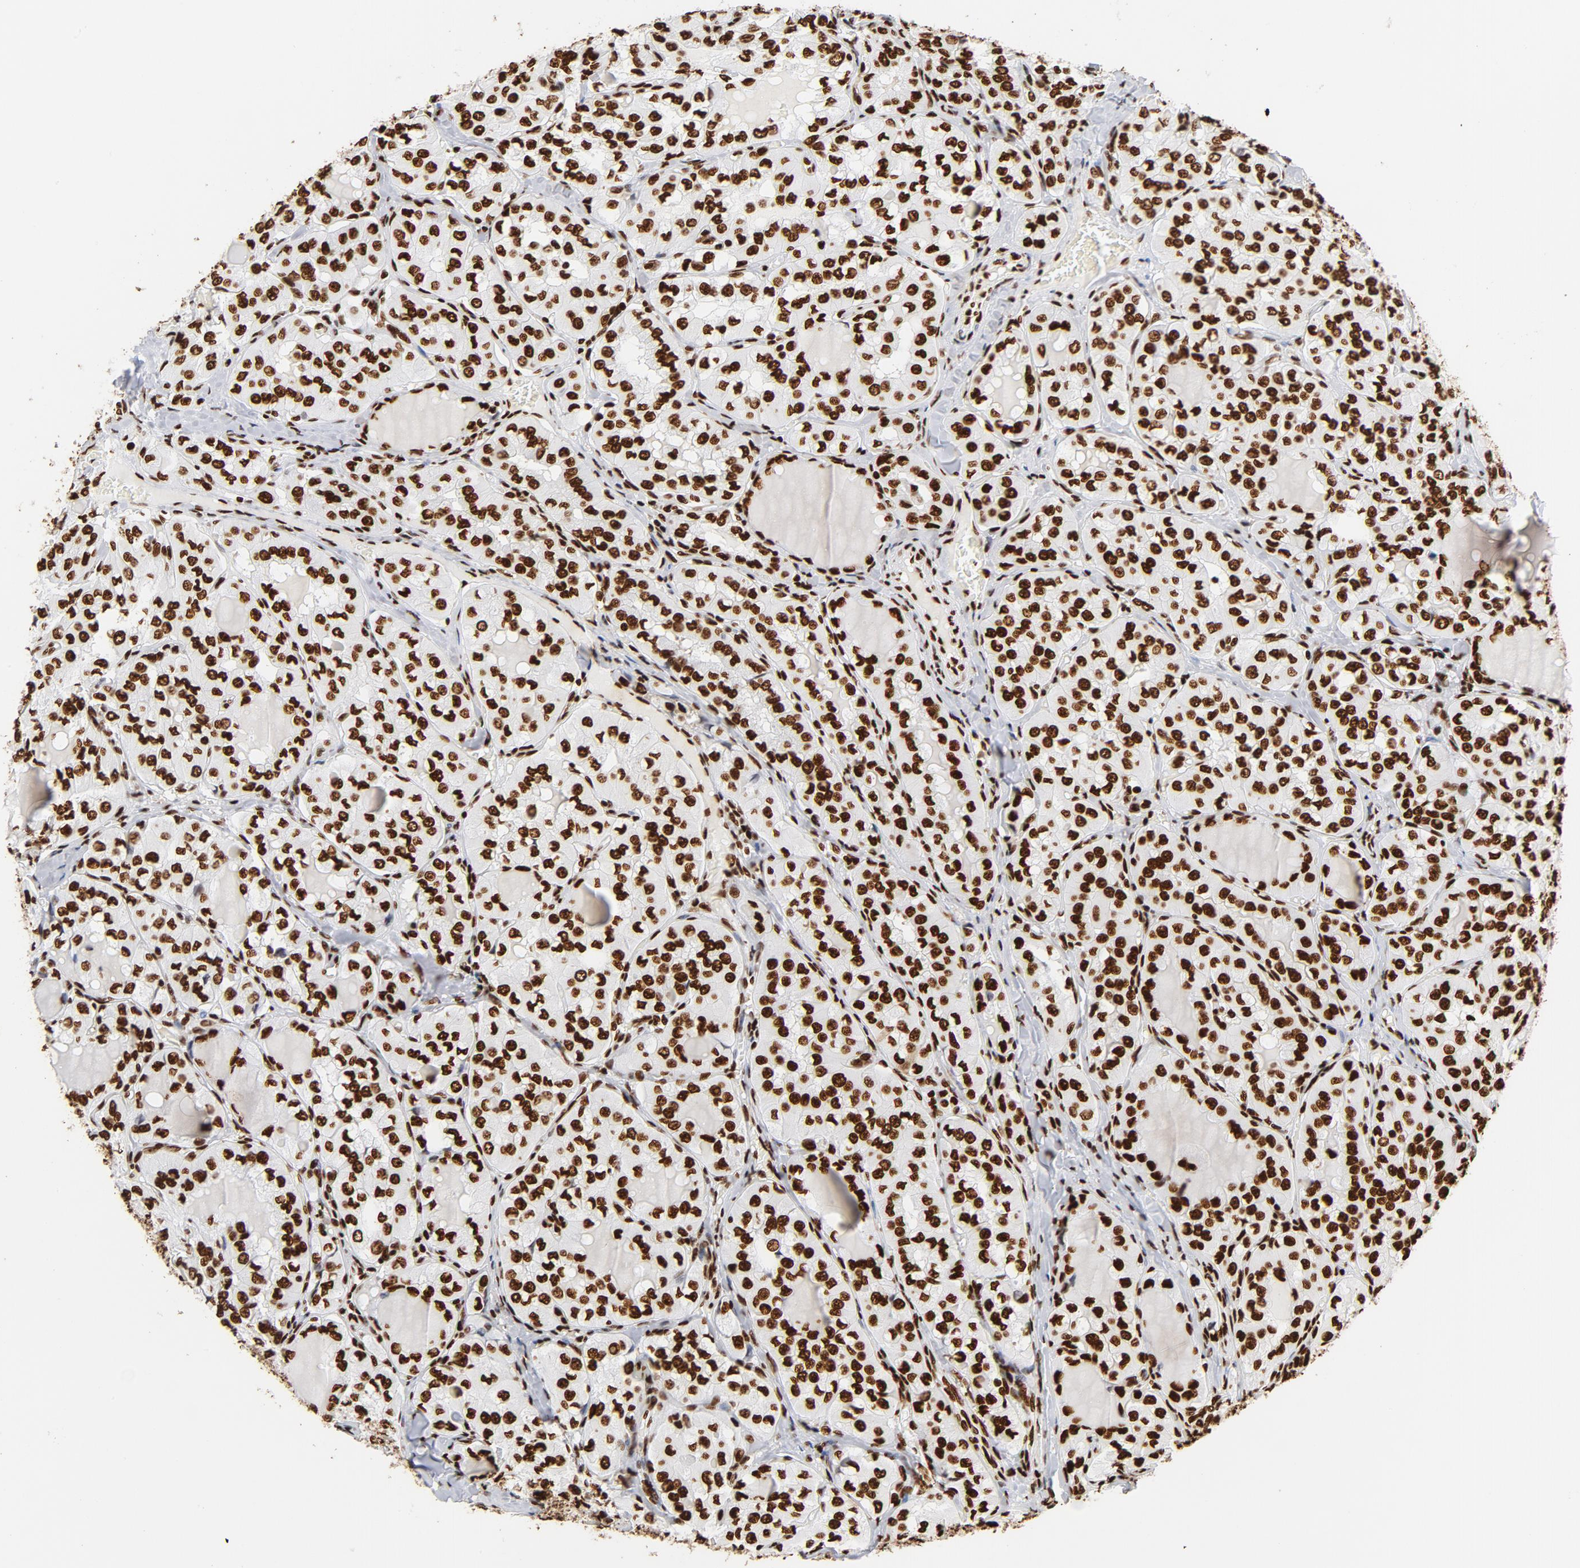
{"staining": {"intensity": "strong", "quantity": ">75%", "location": "nuclear"}, "tissue": "thyroid cancer", "cell_type": "Tumor cells", "image_type": "cancer", "snomed": [{"axis": "morphology", "description": "Papillary adenocarcinoma, NOS"}, {"axis": "topography", "description": "Thyroid gland"}], "caption": "Protein expression analysis of thyroid cancer (papillary adenocarcinoma) displays strong nuclear positivity in approximately >75% of tumor cells. The staining was performed using DAB (3,3'-diaminobenzidine) to visualize the protein expression in brown, while the nuclei were stained in blue with hematoxylin (Magnification: 20x).", "gene": "XRCC6", "patient": {"sex": "male", "age": 20}}